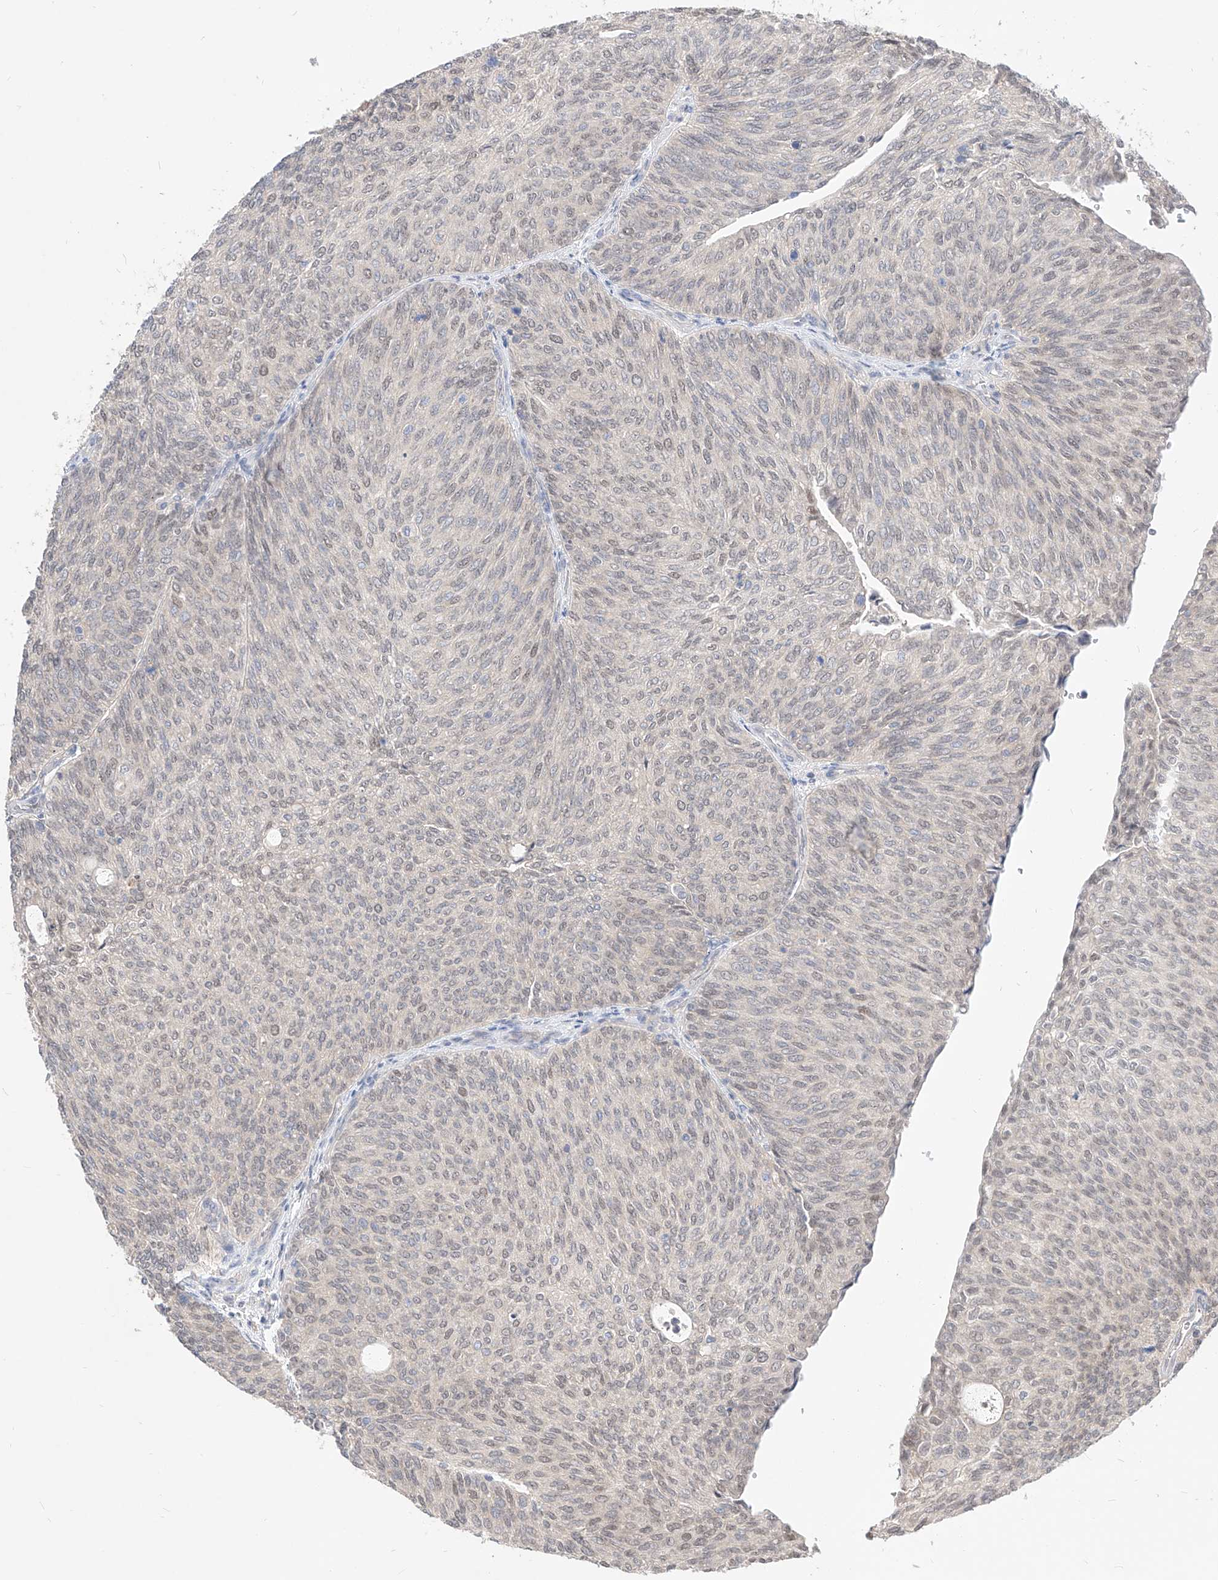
{"staining": {"intensity": "weak", "quantity": "25%-75%", "location": "nuclear"}, "tissue": "urothelial cancer", "cell_type": "Tumor cells", "image_type": "cancer", "snomed": [{"axis": "morphology", "description": "Urothelial carcinoma, Low grade"}, {"axis": "topography", "description": "Urinary bladder"}], "caption": "Urothelial cancer stained for a protein (brown) demonstrates weak nuclear positive staining in approximately 25%-75% of tumor cells.", "gene": "TSNAX", "patient": {"sex": "female", "age": 79}}